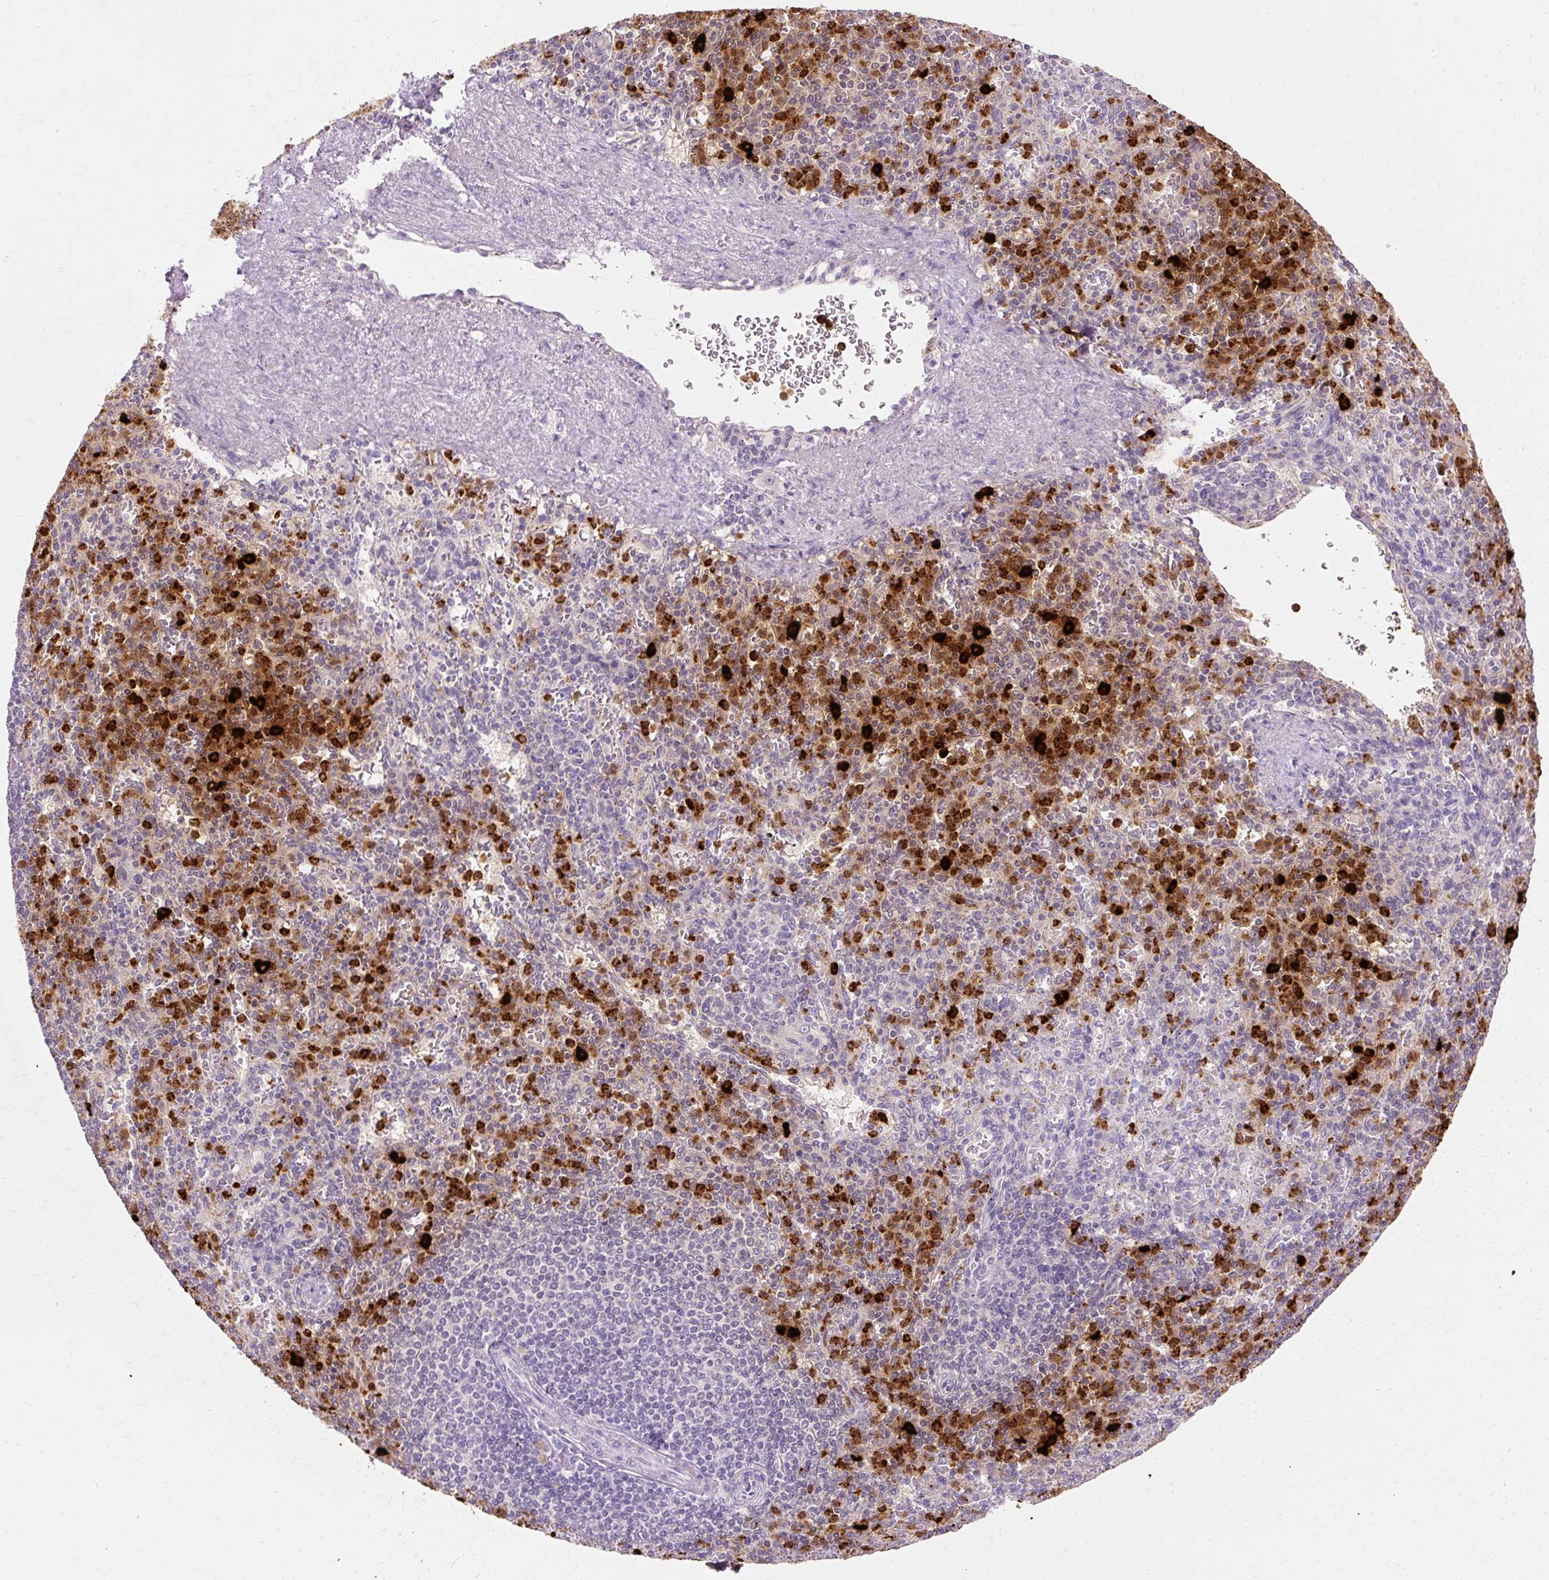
{"staining": {"intensity": "strong", "quantity": "25%-75%", "location": "cytoplasmic/membranous"}, "tissue": "spleen", "cell_type": "Cells in red pulp", "image_type": "normal", "snomed": [{"axis": "morphology", "description": "Normal tissue, NOS"}, {"axis": "topography", "description": "Spleen"}], "caption": "Immunohistochemical staining of normal spleen exhibits strong cytoplasmic/membranous protein expression in approximately 25%-75% of cells in red pulp. (IHC, brightfield microscopy, high magnification).", "gene": "DEFA1B", "patient": {"sex": "female", "age": 74}}